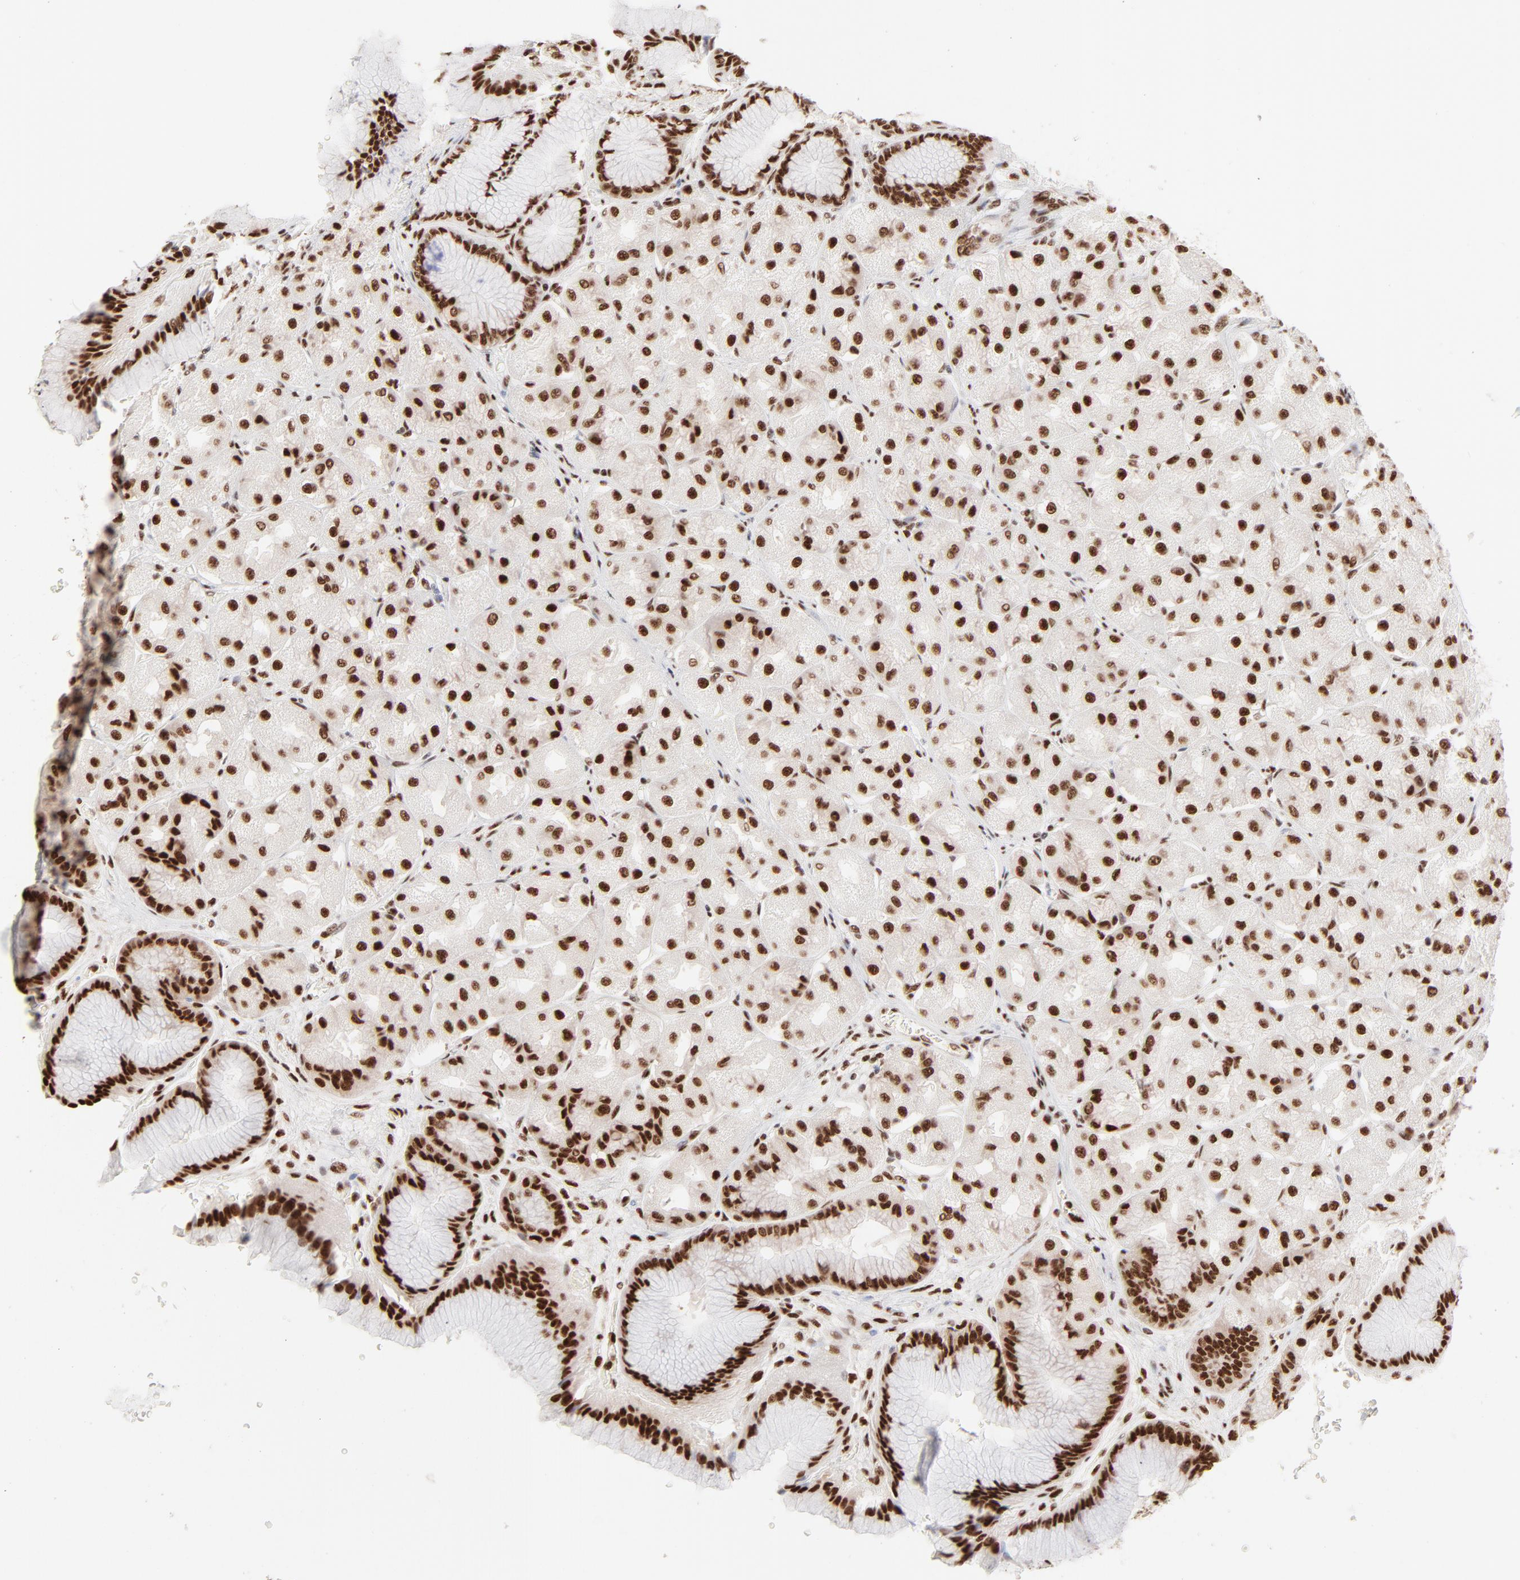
{"staining": {"intensity": "strong", "quantity": ">75%", "location": "nuclear"}, "tissue": "stomach", "cell_type": "Glandular cells", "image_type": "normal", "snomed": [{"axis": "morphology", "description": "Normal tissue, NOS"}, {"axis": "morphology", "description": "Adenocarcinoma, NOS"}, {"axis": "topography", "description": "Stomach"}, {"axis": "topography", "description": "Stomach, lower"}], "caption": "Glandular cells reveal high levels of strong nuclear staining in approximately >75% of cells in benign stomach. (brown staining indicates protein expression, while blue staining denotes nuclei).", "gene": "TARDBP", "patient": {"sex": "female", "age": 65}}